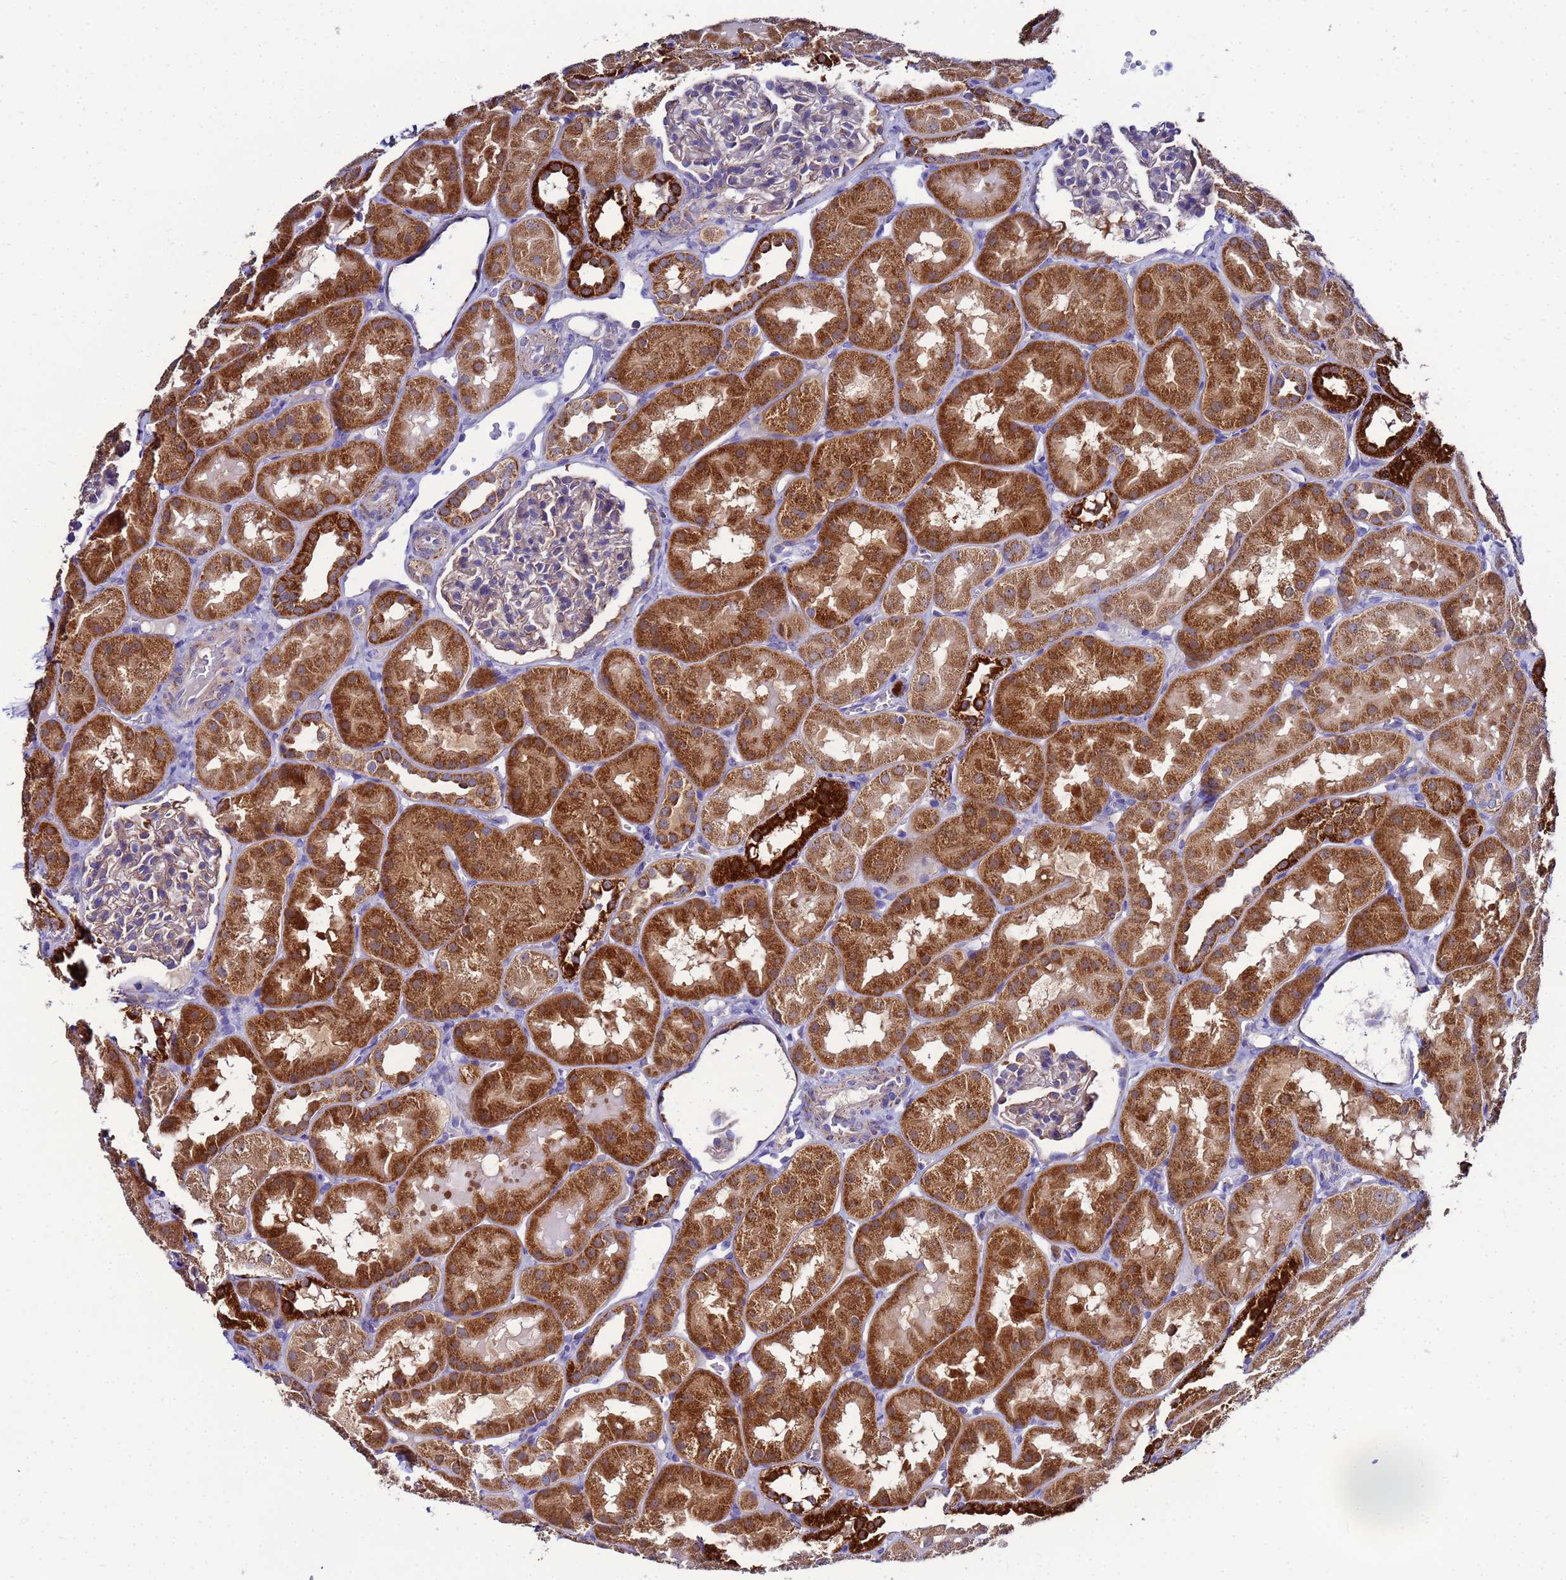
{"staining": {"intensity": "weak", "quantity": "25%-75%", "location": "cytoplasmic/membranous"}, "tissue": "kidney", "cell_type": "Cells in glomeruli", "image_type": "normal", "snomed": [{"axis": "morphology", "description": "Normal tissue, NOS"}, {"axis": "topography", "description": "Kidney"}, {"axis": "topography", "description": "Urinary bladder"}], "caption": "A micrograph of human kidney stained for a protein exhibits weak cytoplasmic/membranous brown staining in cells in glomeruli. (IHC, brightfield microscopy, high magnification).", "gene": "FAHD2A", "patient": {"sex": "male", "age": 16}}